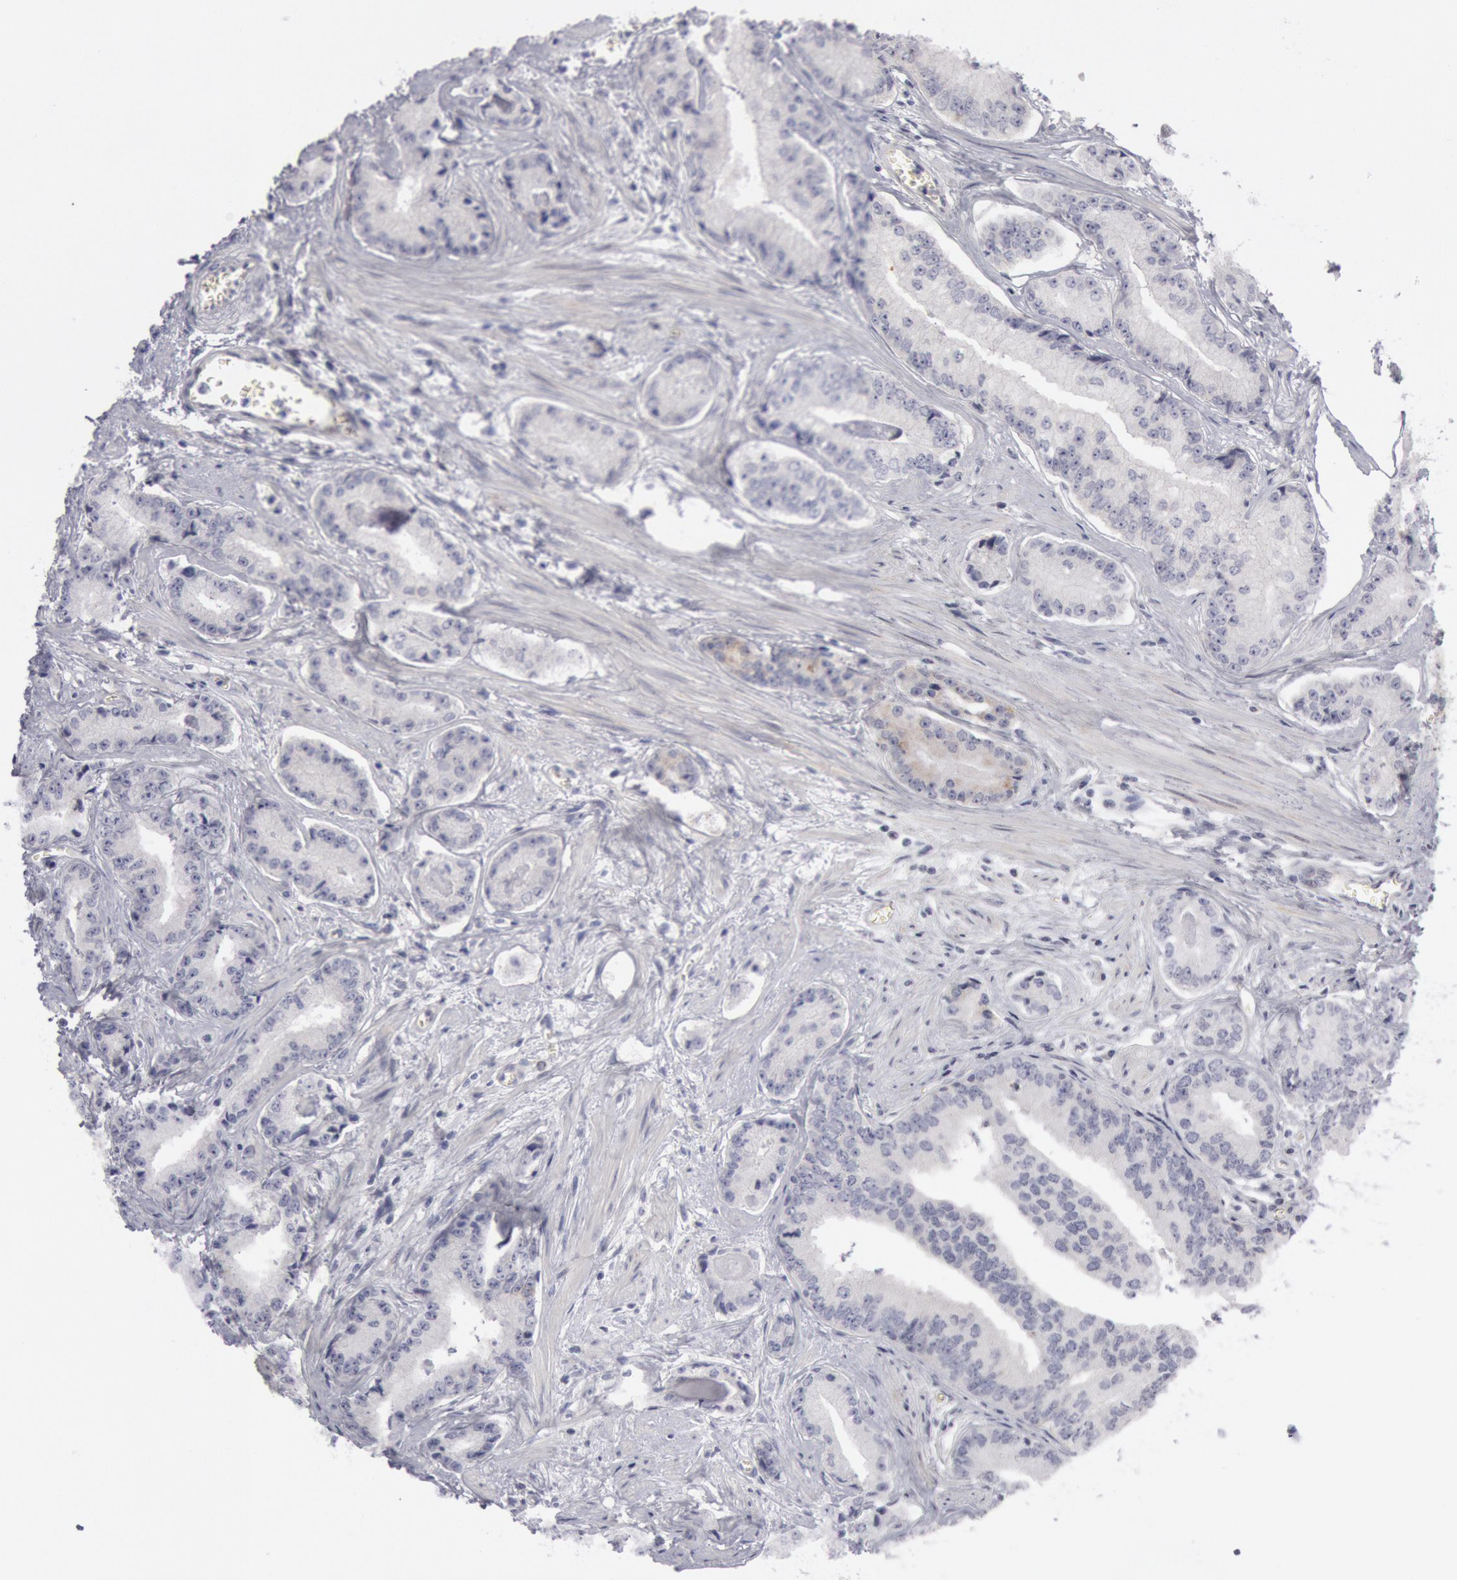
{"staining": {"intensity": "negative", "quantity": "none", "location": "none"}, "tissue": "prostate cancer", "cell_type": "Tumor cells", "image_type": "cancer", "snomed": [{"axis": "morphology", "description": "Adenocarcinoma, High grade"}, {"axis": "topography", "description": "Prostate"}], "caption": "A micrograph of human prostate cancer is negative for staining in tumor cells.", "gene": "JOSD1", "patient": {"sex": "male", "age": 56}}